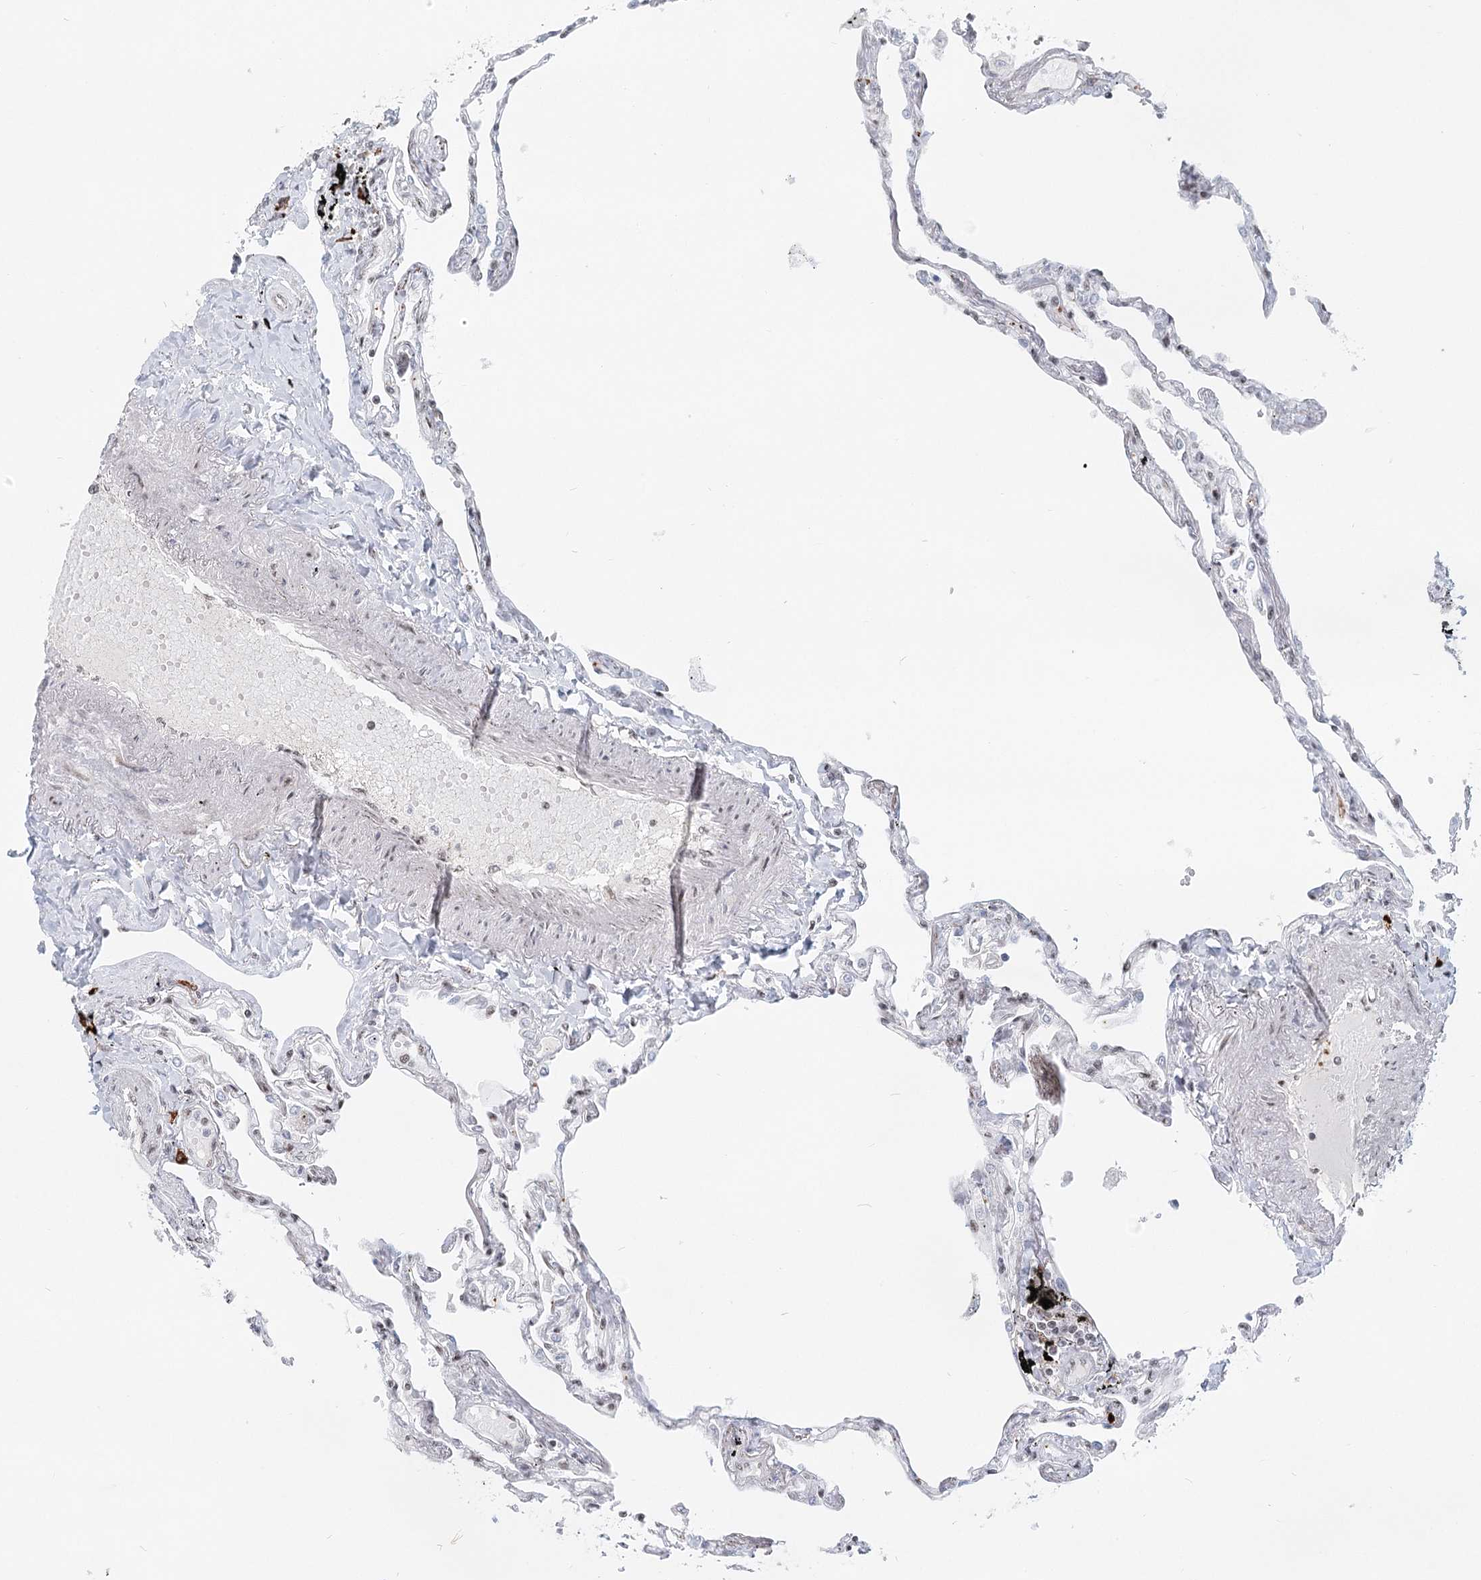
{"staining": {"intensity": "moderate", "quantity": "<25%", "location": "nuclear"}, "tissue": "lung", "cell_type": "Alveolar cells", "image_type": "normal", "snomed": [{"axis": "morphology", "description": "Normal tissue, NOS"}, {"axis": "topography", "description": "Lung"}], "caption": "This micrograph demonstrates immunohistochemistry staining of benign human lung, with low moderate nuclear positivity in approximately <25% of alveolar cells.", "gene": "BNIP5", "patient": {"sex": "female", "age": 67}}